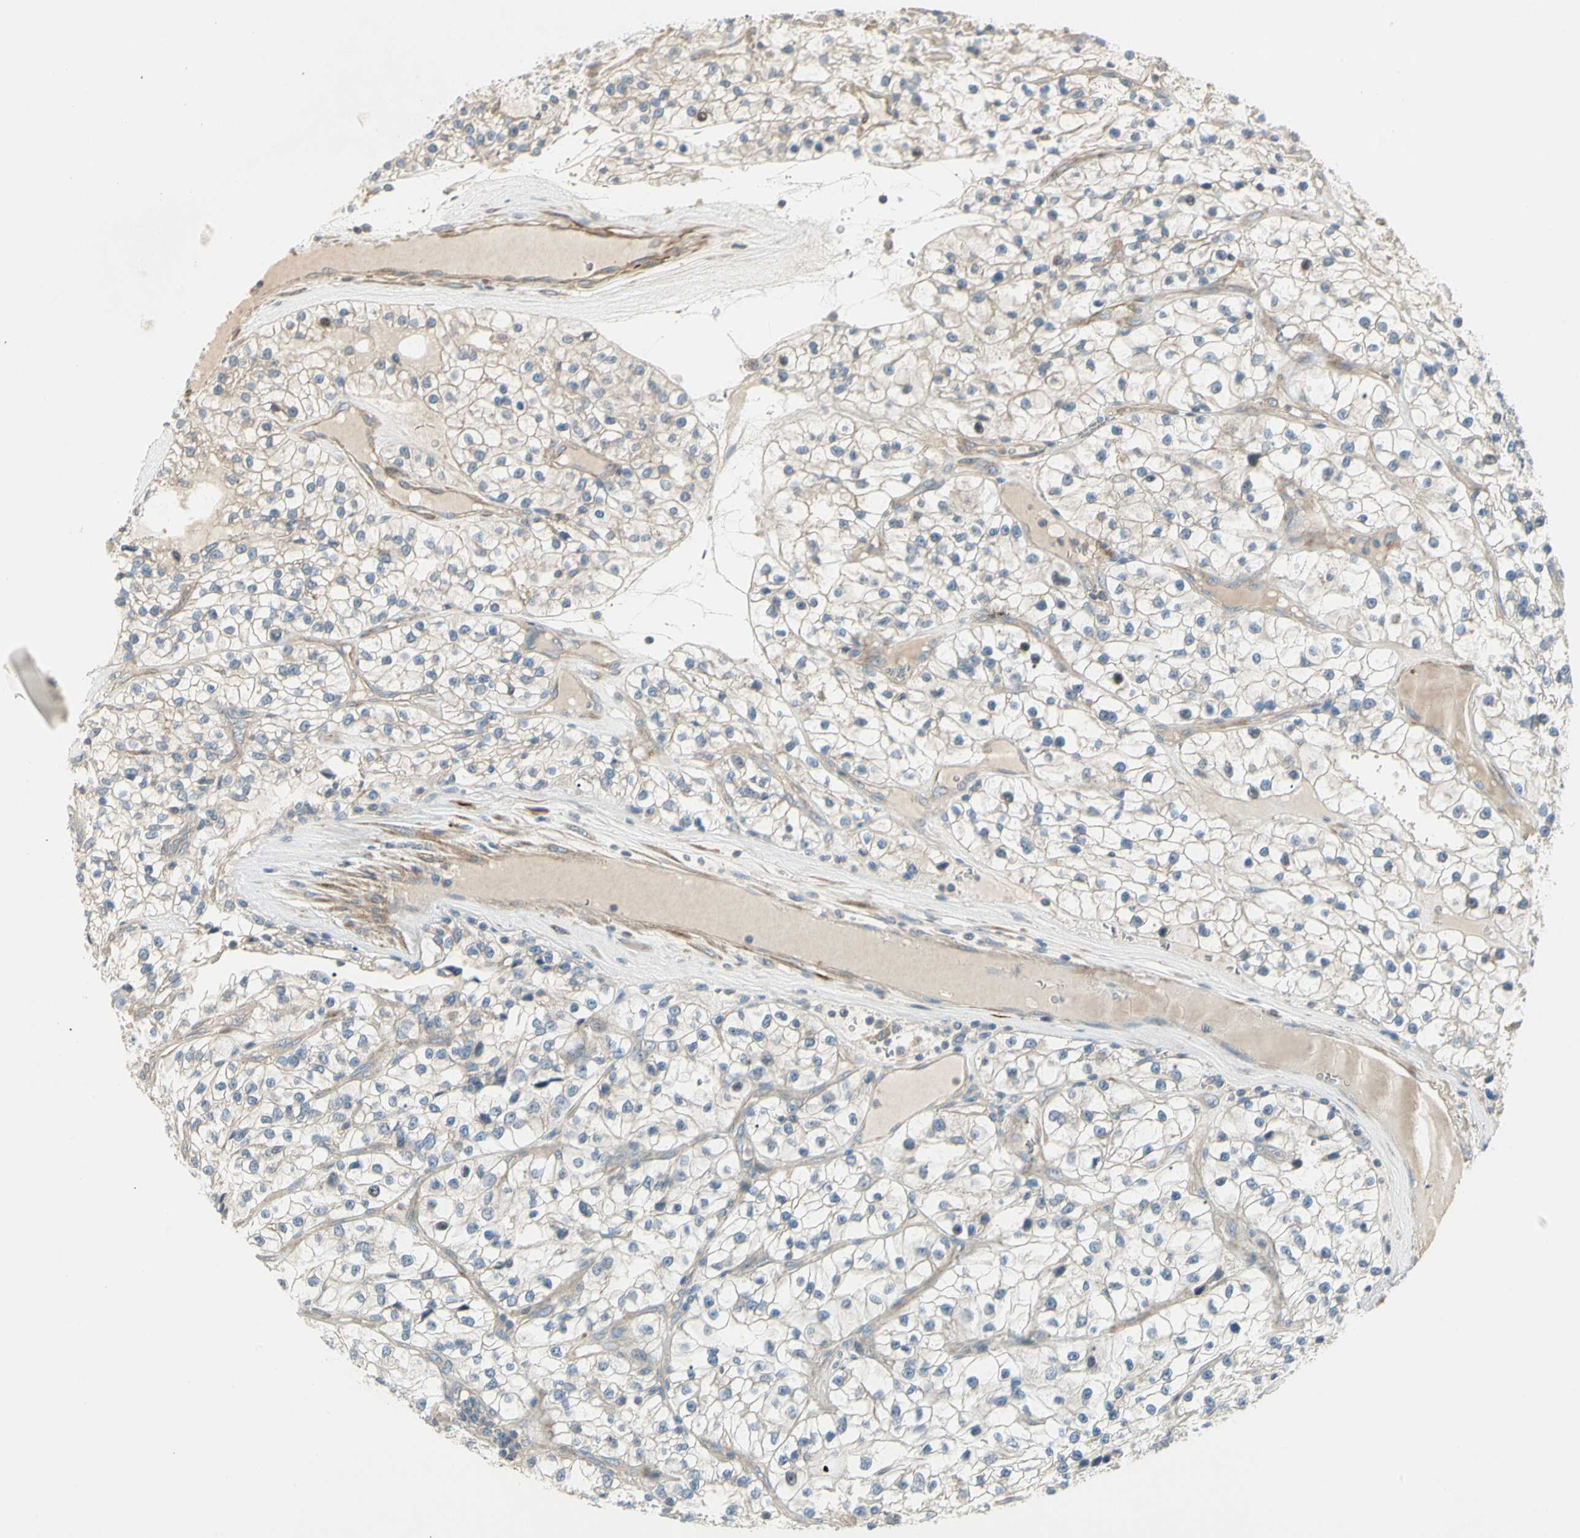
{"staining": {"intensity": "negative", "quantity": "none", "location": "none"}, "tissue": "renal cancer", "cell_type": "Tumor cells", "image_type": "cancer", "snomed": [{"axis": "morphology", "description": "Adenocarcinoma, NOS"}, {"axis": "topography", "description": "Kidney"}], "caption": "Tumor cells show no significant protein staining in renal cancer.", "gene": "ADGRA3", "patient": {"sex": "female", "age": 57}}